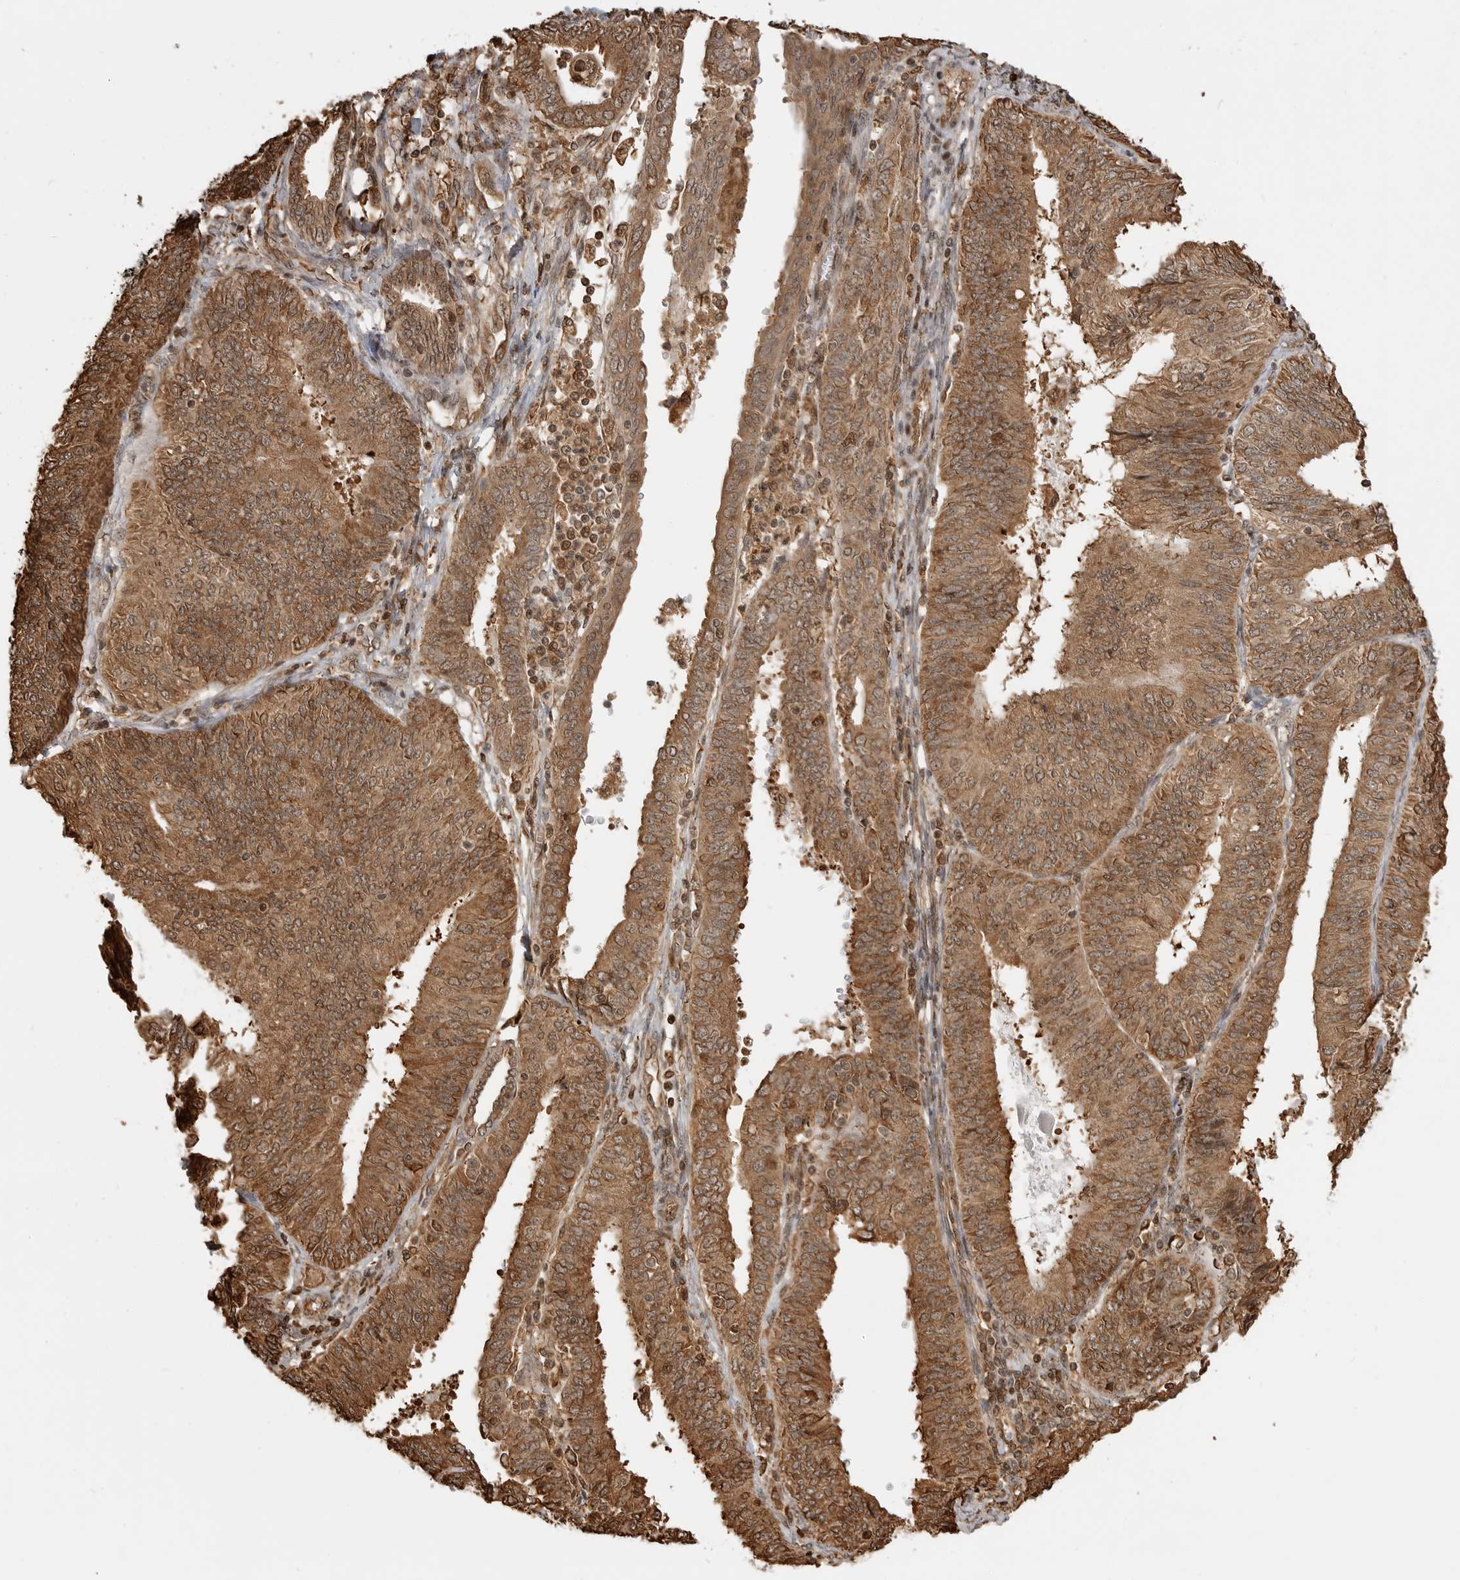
{"staining": {"intensity": "moderate", "quantity": ">75%", "location": "cytoplasmic/membranous,nuclear"}, "tissue": "endometrial cancer", "cell_type": "Tumor cells", "image_type": "cancer", "snomed": [{"axis": "morphology", "description": "Adenocarcinoma, NOS"}, {"axis": "topography", "description": "Endometrium"}], "caption": "Brown immunohistochemical staining in endometrial cancer (adenocarcinoma) exhibits moderate cytoplasmic/membranous and nuclear staining in about >75% of tumor cells.", "gene": "BMP2K", "patient": {"sex": "female", "age": 58}}